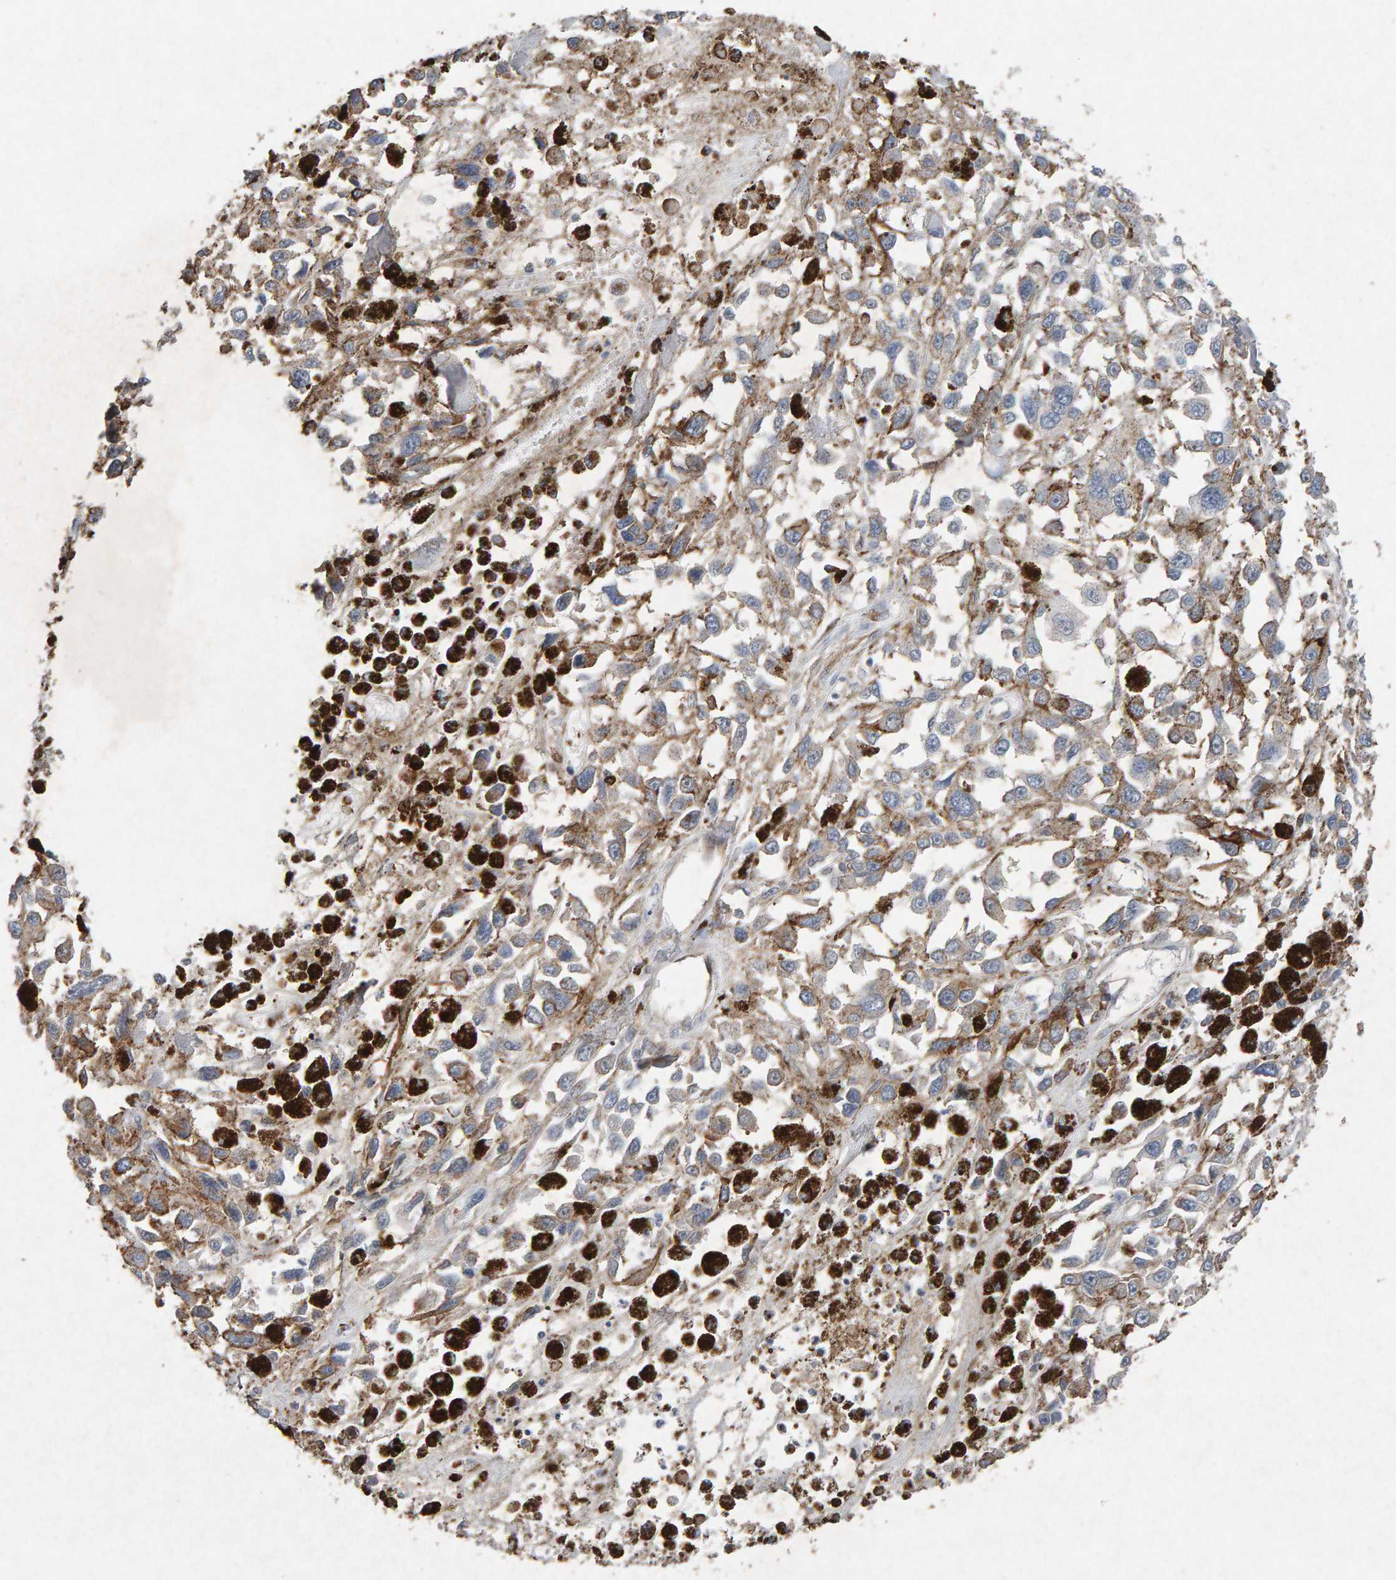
{"staining": {"intensity": "weak", "quantity": "<25%", "location": "cytoplasmic/membranous"}, "tissue": "melanoma", "cell_type": "Tumor cells", "image_type": "cancer", "snomed": [{"axis": "morphology", "description": "Malignant melanoma, Metastatic site"}, {"axis": "topography", "description": "Lymph node"}], "caption": "A high-resolution image shows immunohistochemistry (IHC) staining of melanoma, which reveals no significant staining in tumor cells. (Immunohistochemistry (ihc), brightfield microscopy, high magnification).", "gene": "PTPRM", "patient": {"sex": "male", "age": 59}}